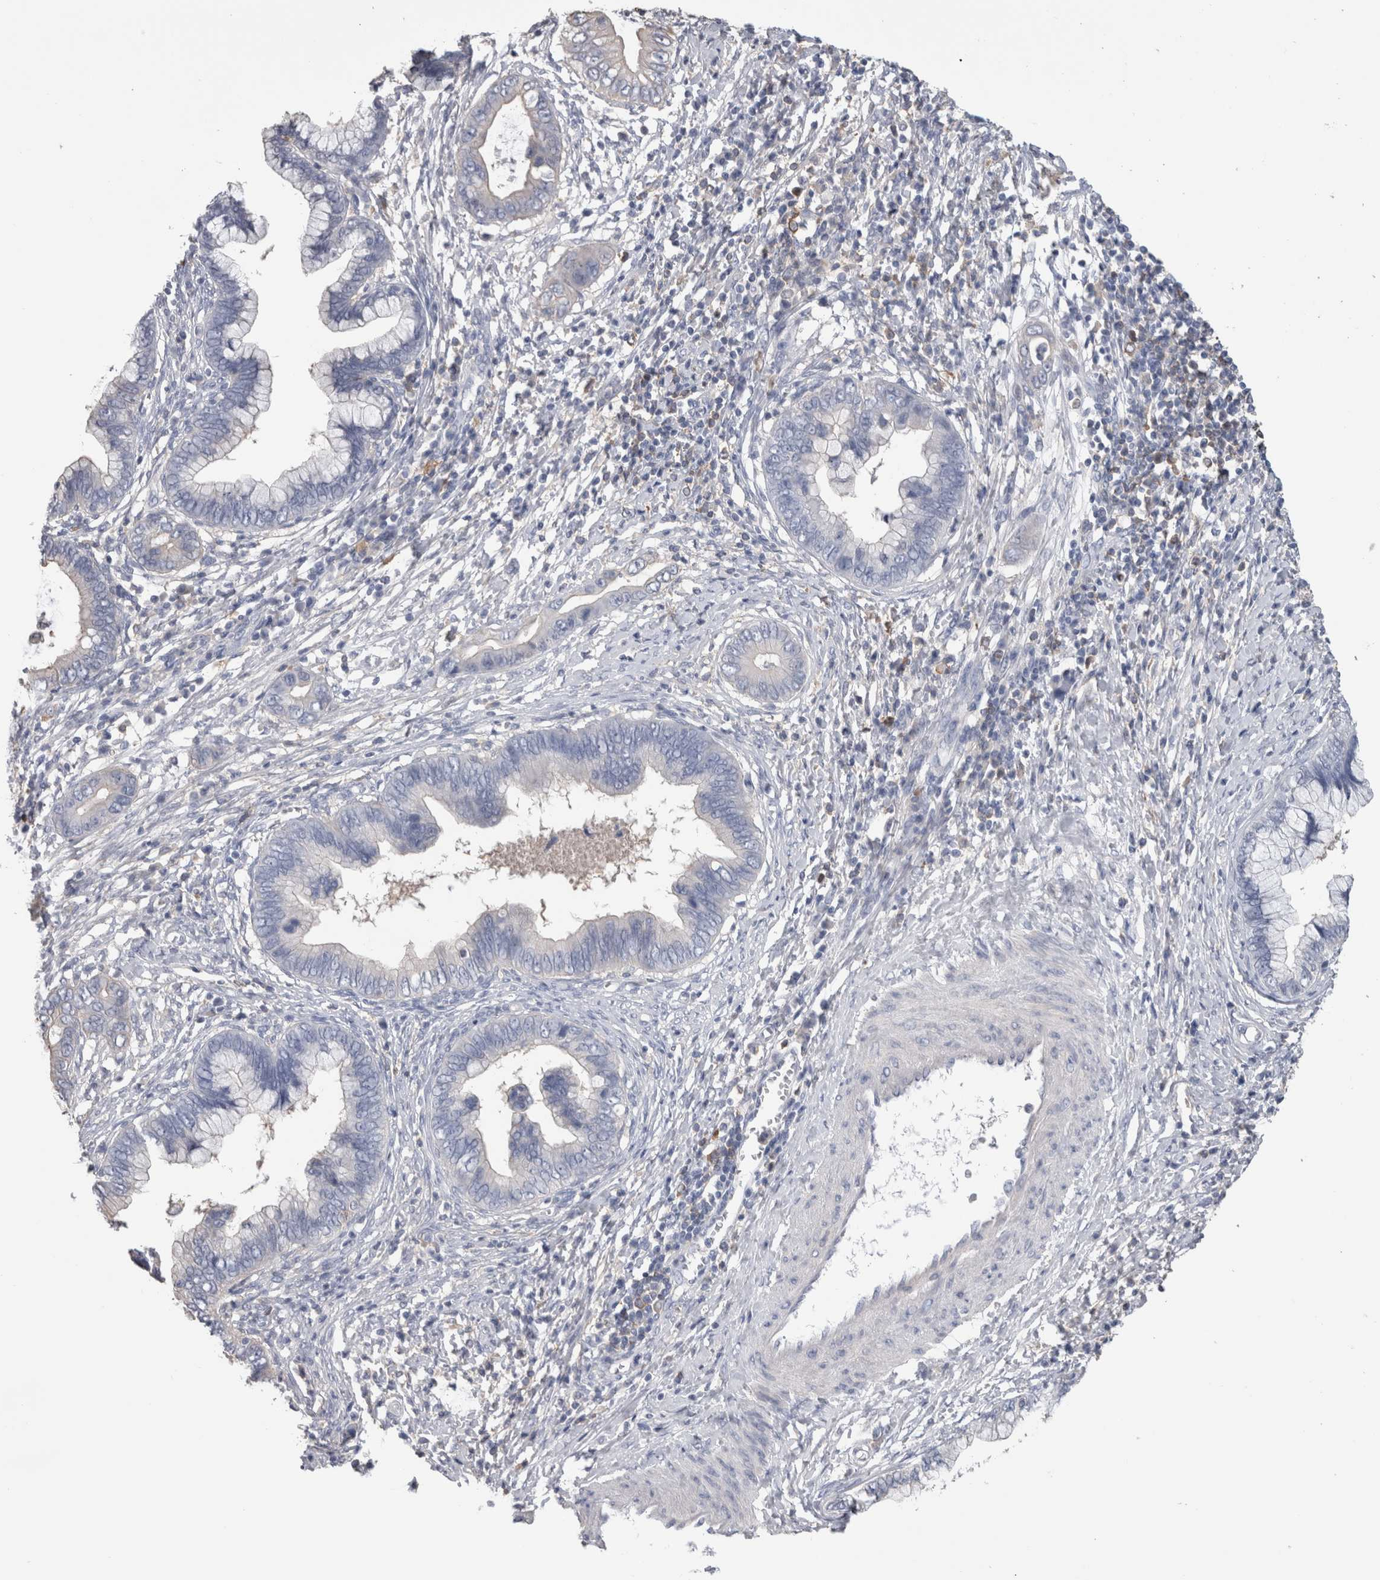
{"staining": {"intensity": "negative", "quantity": "none", "location": "none"}, "tissue": "cervical cancer", "cell_type": "Tumor cells", "image_type": "cancer", "snomed": [{"axis": "morphology", "description": "Adenocarcinoma, NOS"}, {"axis": "topography", "description": "Cervix"}], "caption": "Immunohistochemical staining of human adenocarcinoma (cervical) demonstrates no significant positivity in tumor cells. Brightfield microscopy of immunohistochemistry stained with DAB (brown) and hematoxylin (blue), captured at high magnification.", "gene": "SCRN1", "patient": {"sex": "female", "age": 44}}